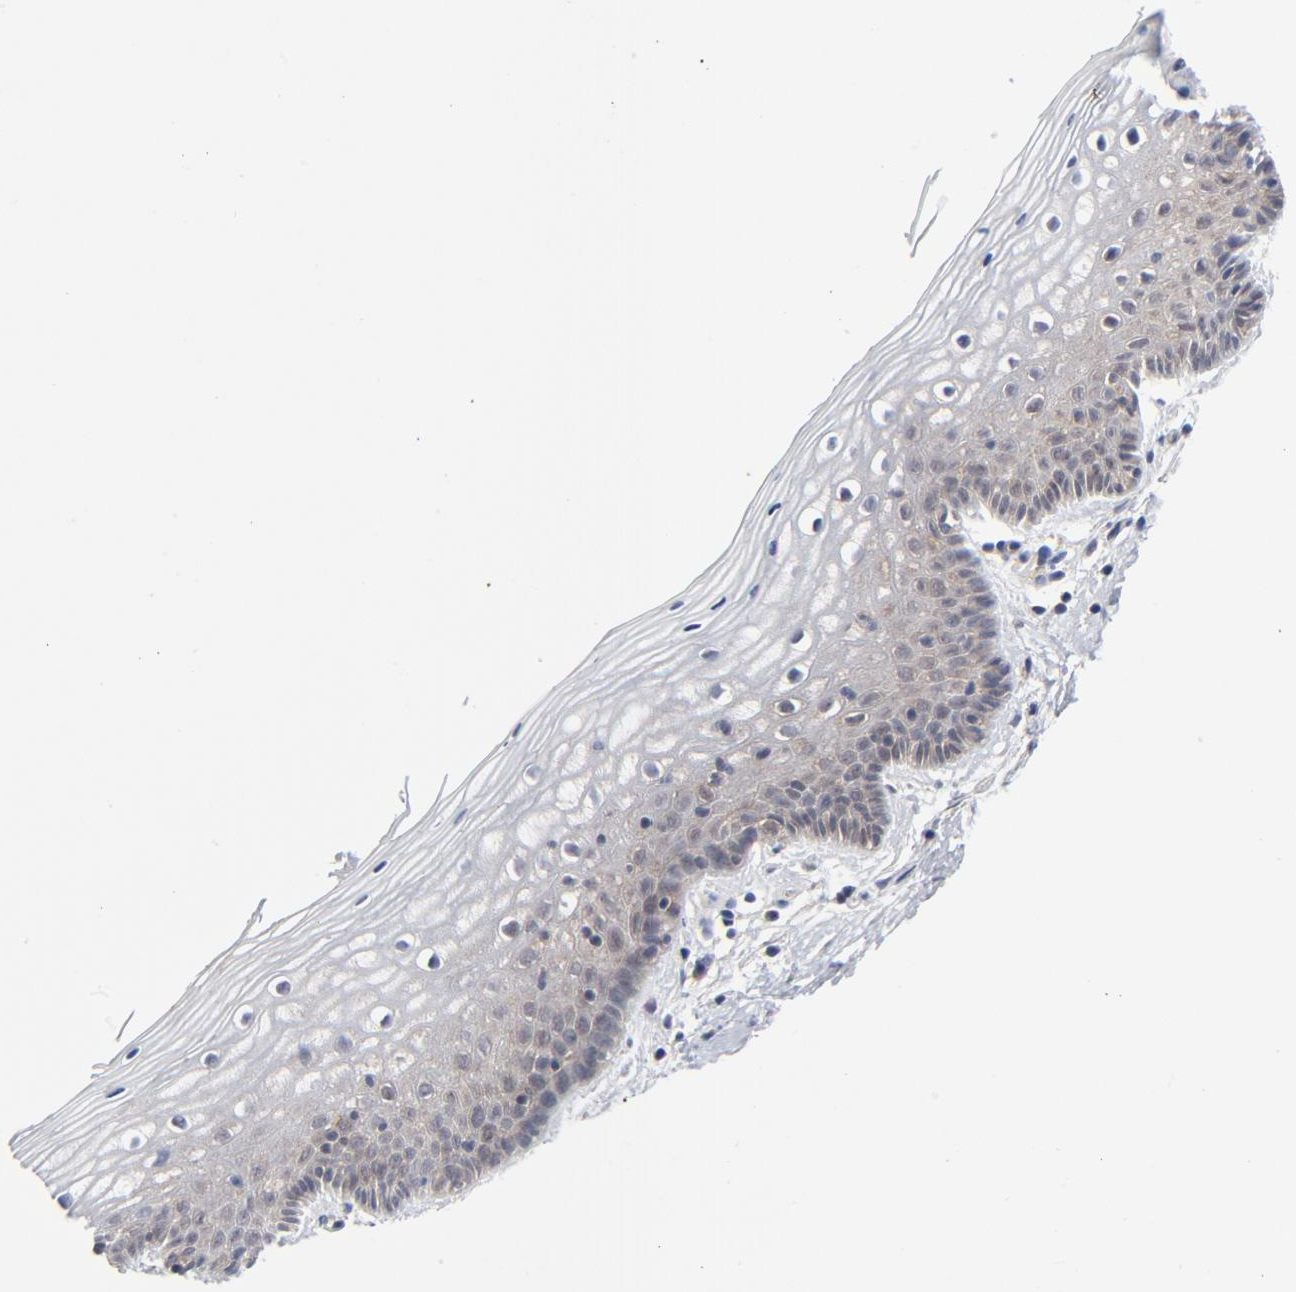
{"staining": {"intensity": "weak", "quantity": "<25%", "location": "cytoplasmic/membranous"}, "tissue": "vagina", "cell_type": "Squamous epithelial cells", "image_type": "normal", "snomed": [{"axis": "morphology", "description": "Normal tissue, NOS"}, {"axis": "topography", "description": "Vagina"}], "caption": "Human vagina stained for a protein using IHC displays no staining in squamous epithelial cells.", "gene": "RPS6KB1", "patient": {"sex": "female", "age": 46}}